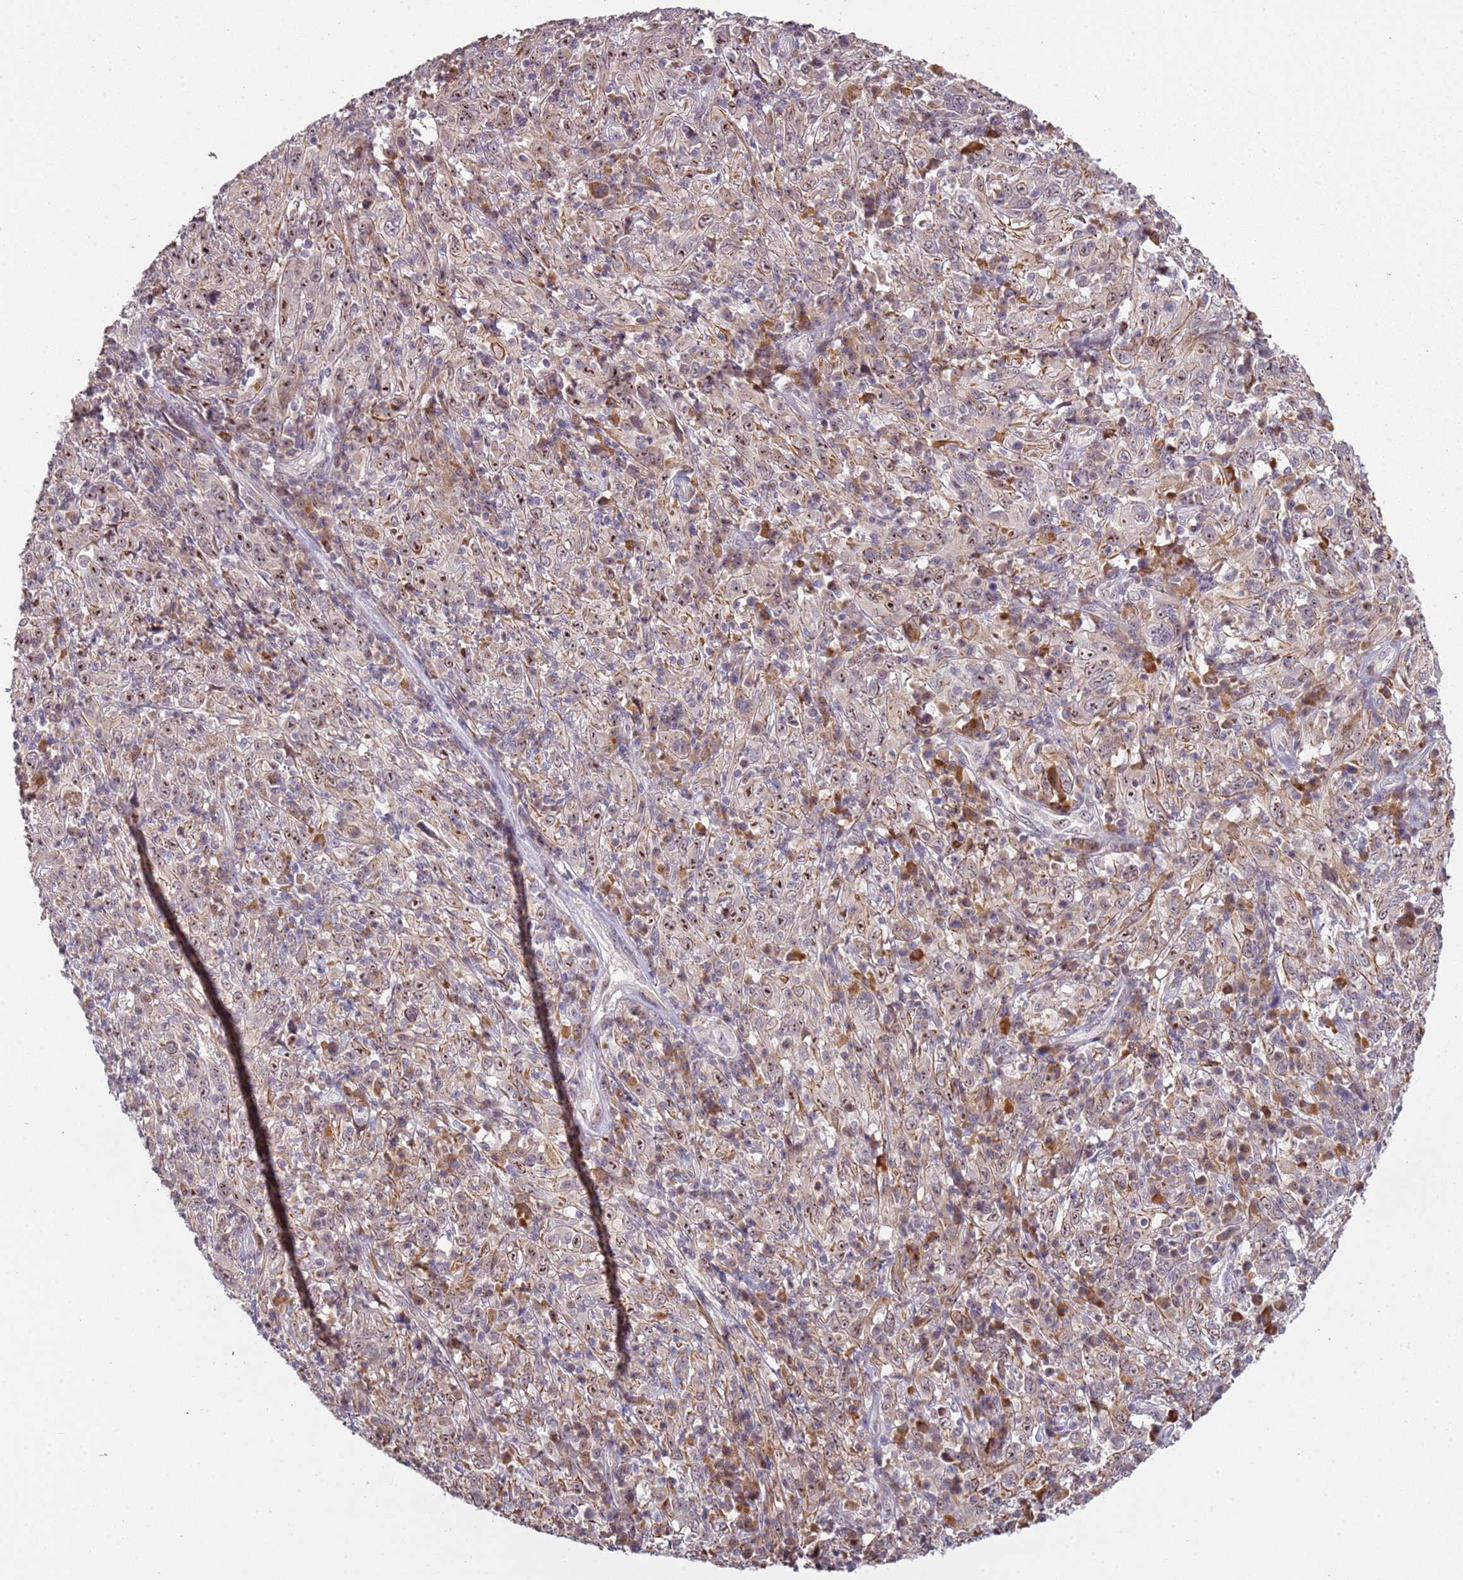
{"staining": {"intensity": "moderate", "quantity": ">75%", "location": "nuclear"}, "tissue": "cervical cancer", "cell_type": "Tumor cells", "image_type": "cancer", "snomed": [{"axis": "morphology", "description": "Squamous cell carcinoma, NOS"}, {"axis": "topography", "description": "Cervix"}], "caption": "IHC micrograph of neoplastic tissue: human cervical cancer stained using immunohistochemistry demonstrates medium levels of moderate protein expression localized specifically in the nuclear of tumor cells, appearing as a nuclear brown color.", "gene": "UCMA", "patient": {"sex": "female", "age": 46}}